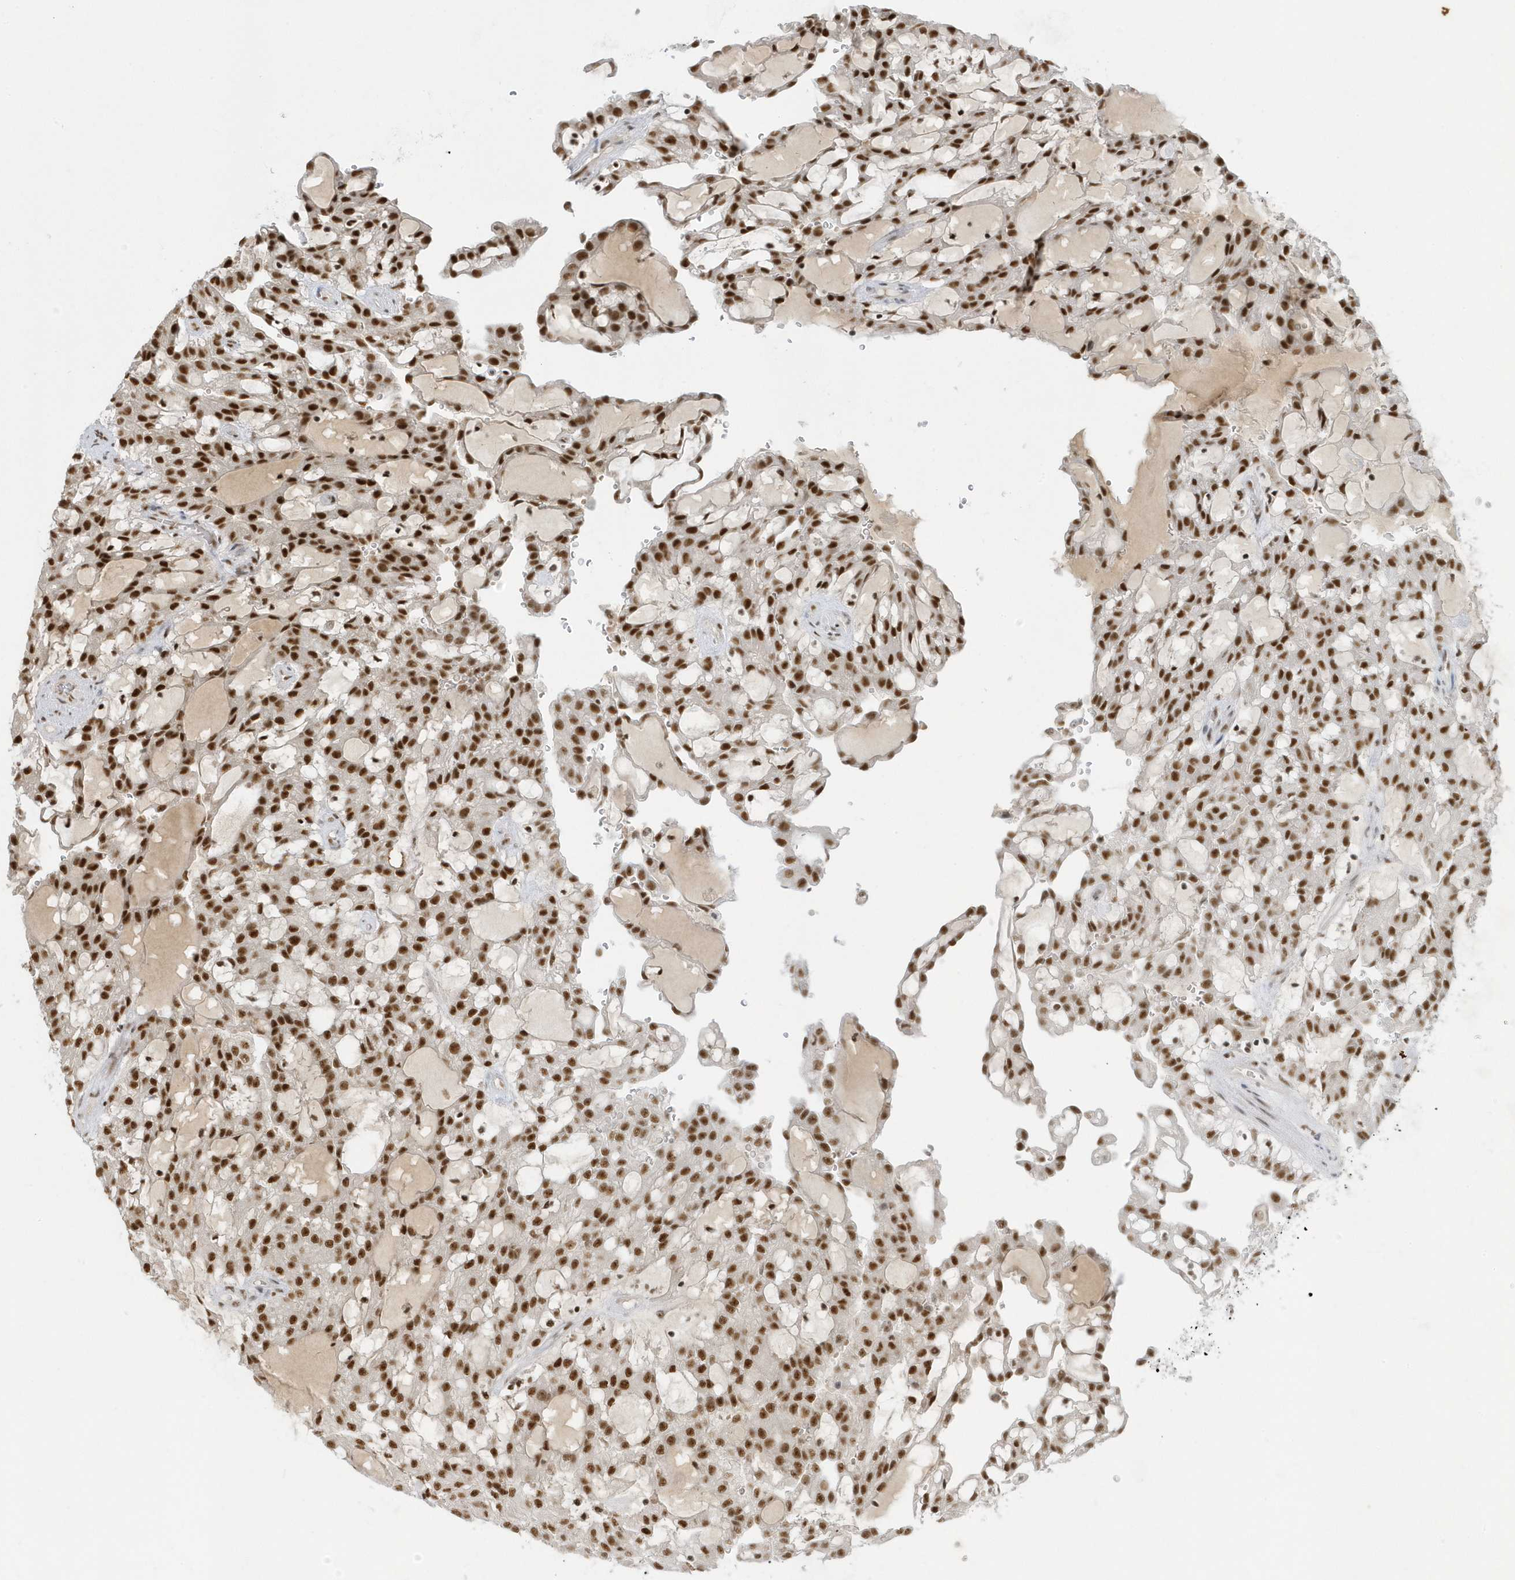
{"staining": {"intensity": "strong", "quantity": ">75%", "location": "nuclear"}, "tissue": "renal cancer", "cell_type": "Tumor cells", "image_type": "cancer", "snomed": [{"axis": "morphology", "description": "Adenocarcinoma, NOS"}, {"axis": "topography", "description": "Kidney"}], "caption": "IHC photomicrograph of human renal cancer (adenocarcinoma) stained for a protein (brown), which shows high levels of strong nuclear staining in about >75% of tumor cells.", "gene": "PPIL2", "patient": {"sex": "male", "age": 63}}